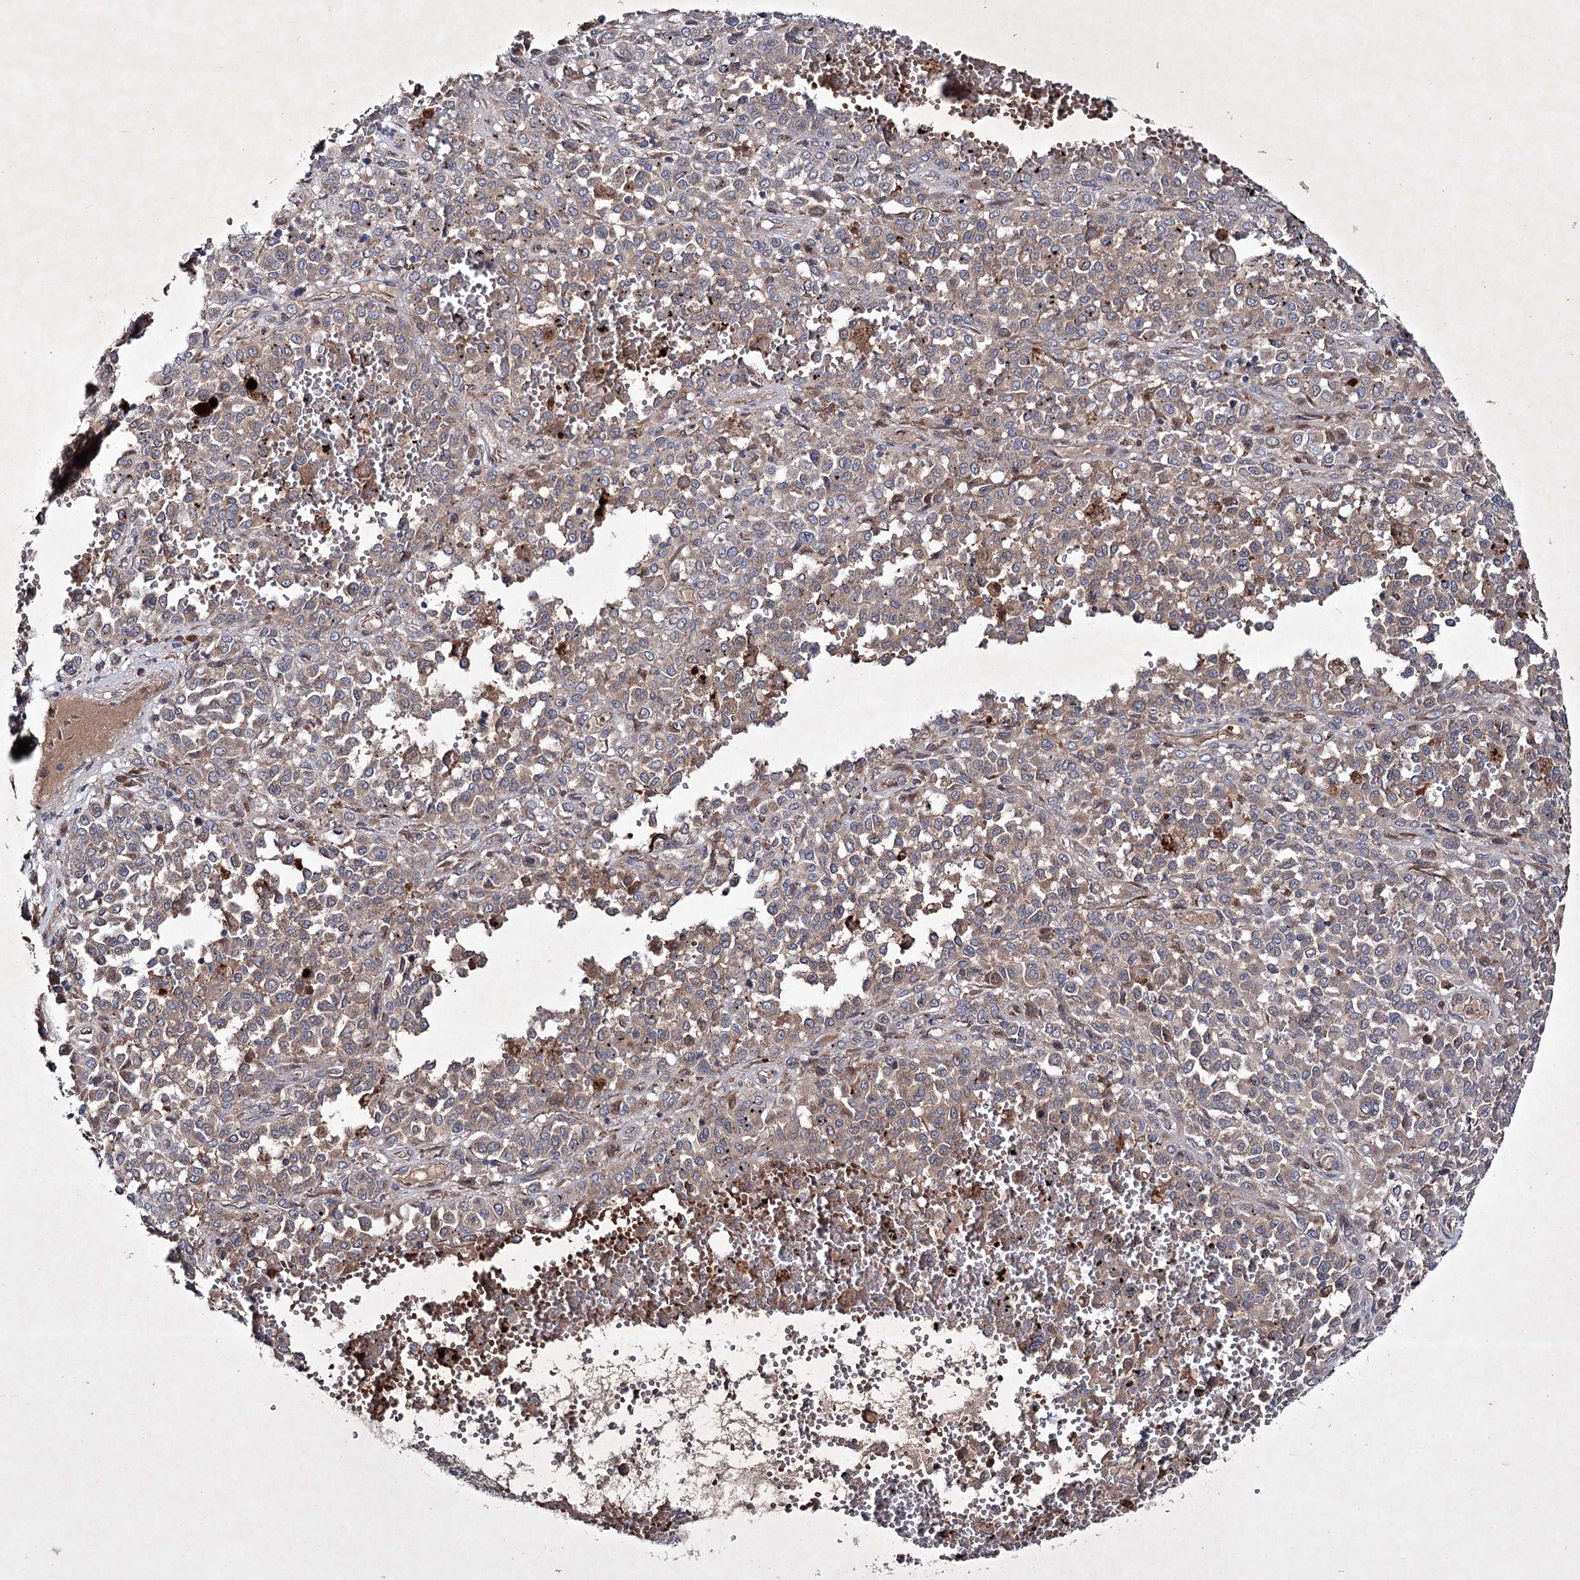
{"staining": {"intensity": "weak", "quantity": ">75%", "location": "cytoplasmic/membranous"}, "tissue": "melanoma", "cell_type": "Tumor cells", "image_type": "cancer", "snomed": [{"axis": "morphology", "description": "Malignant melanoma, Metastatic site"}, {"axis": "topography", "description": "Pancreas"}], "caption": "The immunohistochemical stain highlights weak cytoplasmic/membranous positivity in tumor cells of malignant melanoma (metastatic site) tissue.", "gene": "ALG9", "patient": {"sex": "female", "age": 30}}